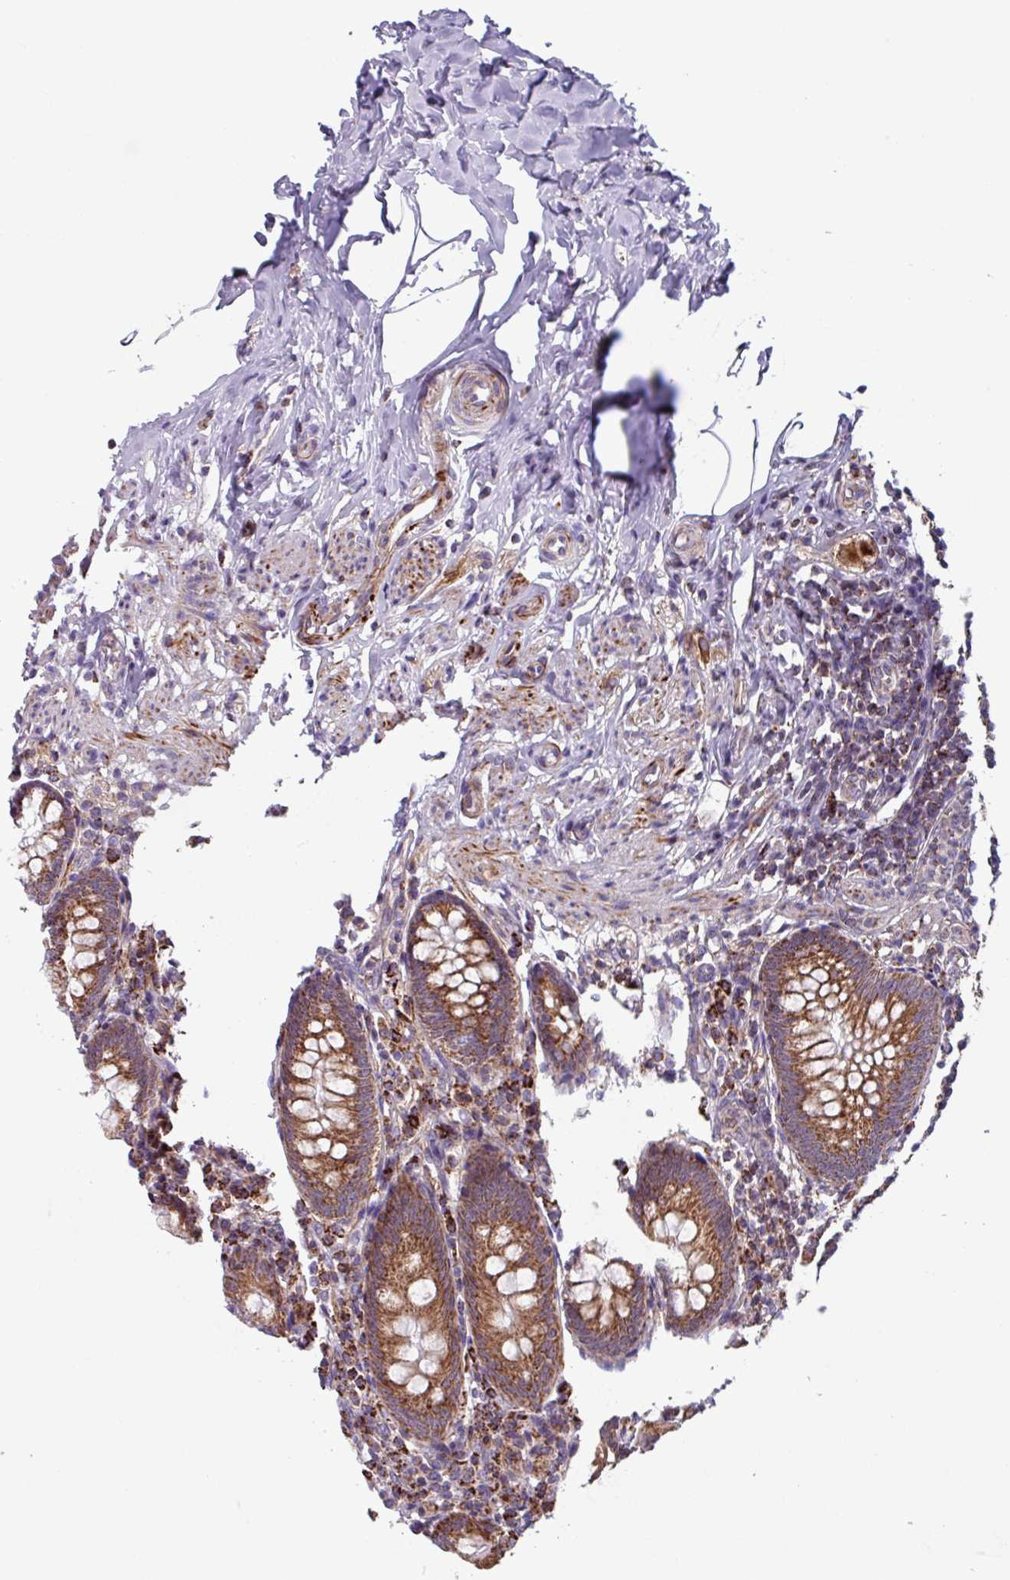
{"staining": {"intensity": "strong", "quantity": ">75%", "location": "cytoplasmic/membranous"}, "tissue": "appendix", "cell_type": "Glandular cells", "image_type": "normal", "snomed": [{"axis": "morphology", "description": "Normal tissue, NOS"}, {"axis": "topography", "description": "Appendix"}], "caption": "Glandular cells display high levels of strong cytoplasmic/membranous staining in approximately >75% of cells in normal human appendix.", "gene": "AKIRIN1", "patient": {"sex": "male", "age": 55}}